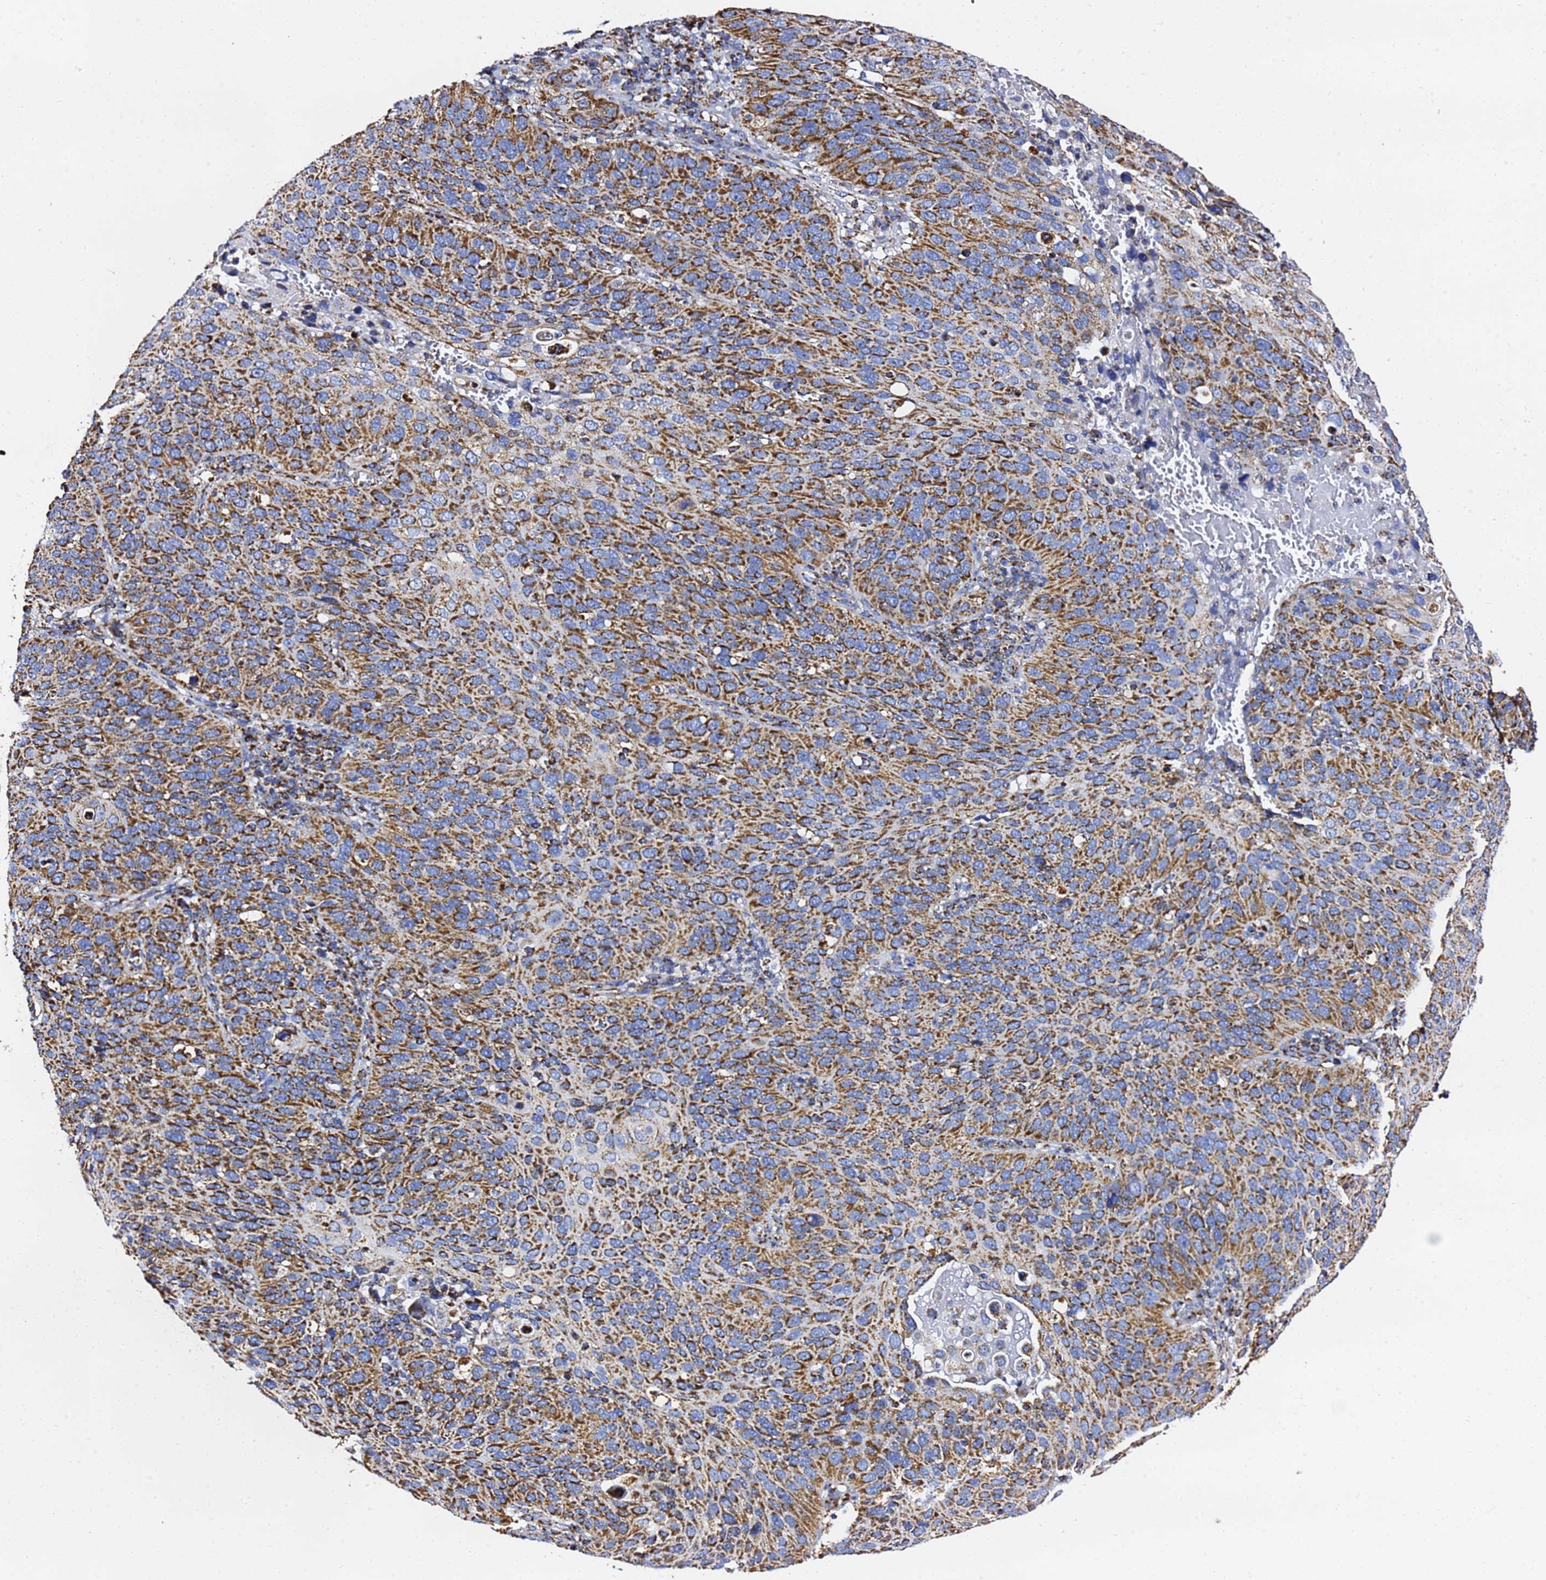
{"staining": {"intensity": "strong", "quantity": ">75%", "location": "cytoplasmic/membranous"}, "tissue": "cervical cancer", "cell_type": "Tumor cells", "image_type": "cancer", "snomed": [{"axis": "morphology", "description": "Squamous cell carcinoma, NOS"}, {"axis": "topography", "description": "Cervix"}], "caption": "Immunohistochemical staining of squamous cell carcinoma (cervical) exhibits high levels of strong cytoplasmic/membranous protein positivity in approximately >75% of tumor cells.", "gene": "PHB2", "patient": {"sex": "female", "age": 36}}